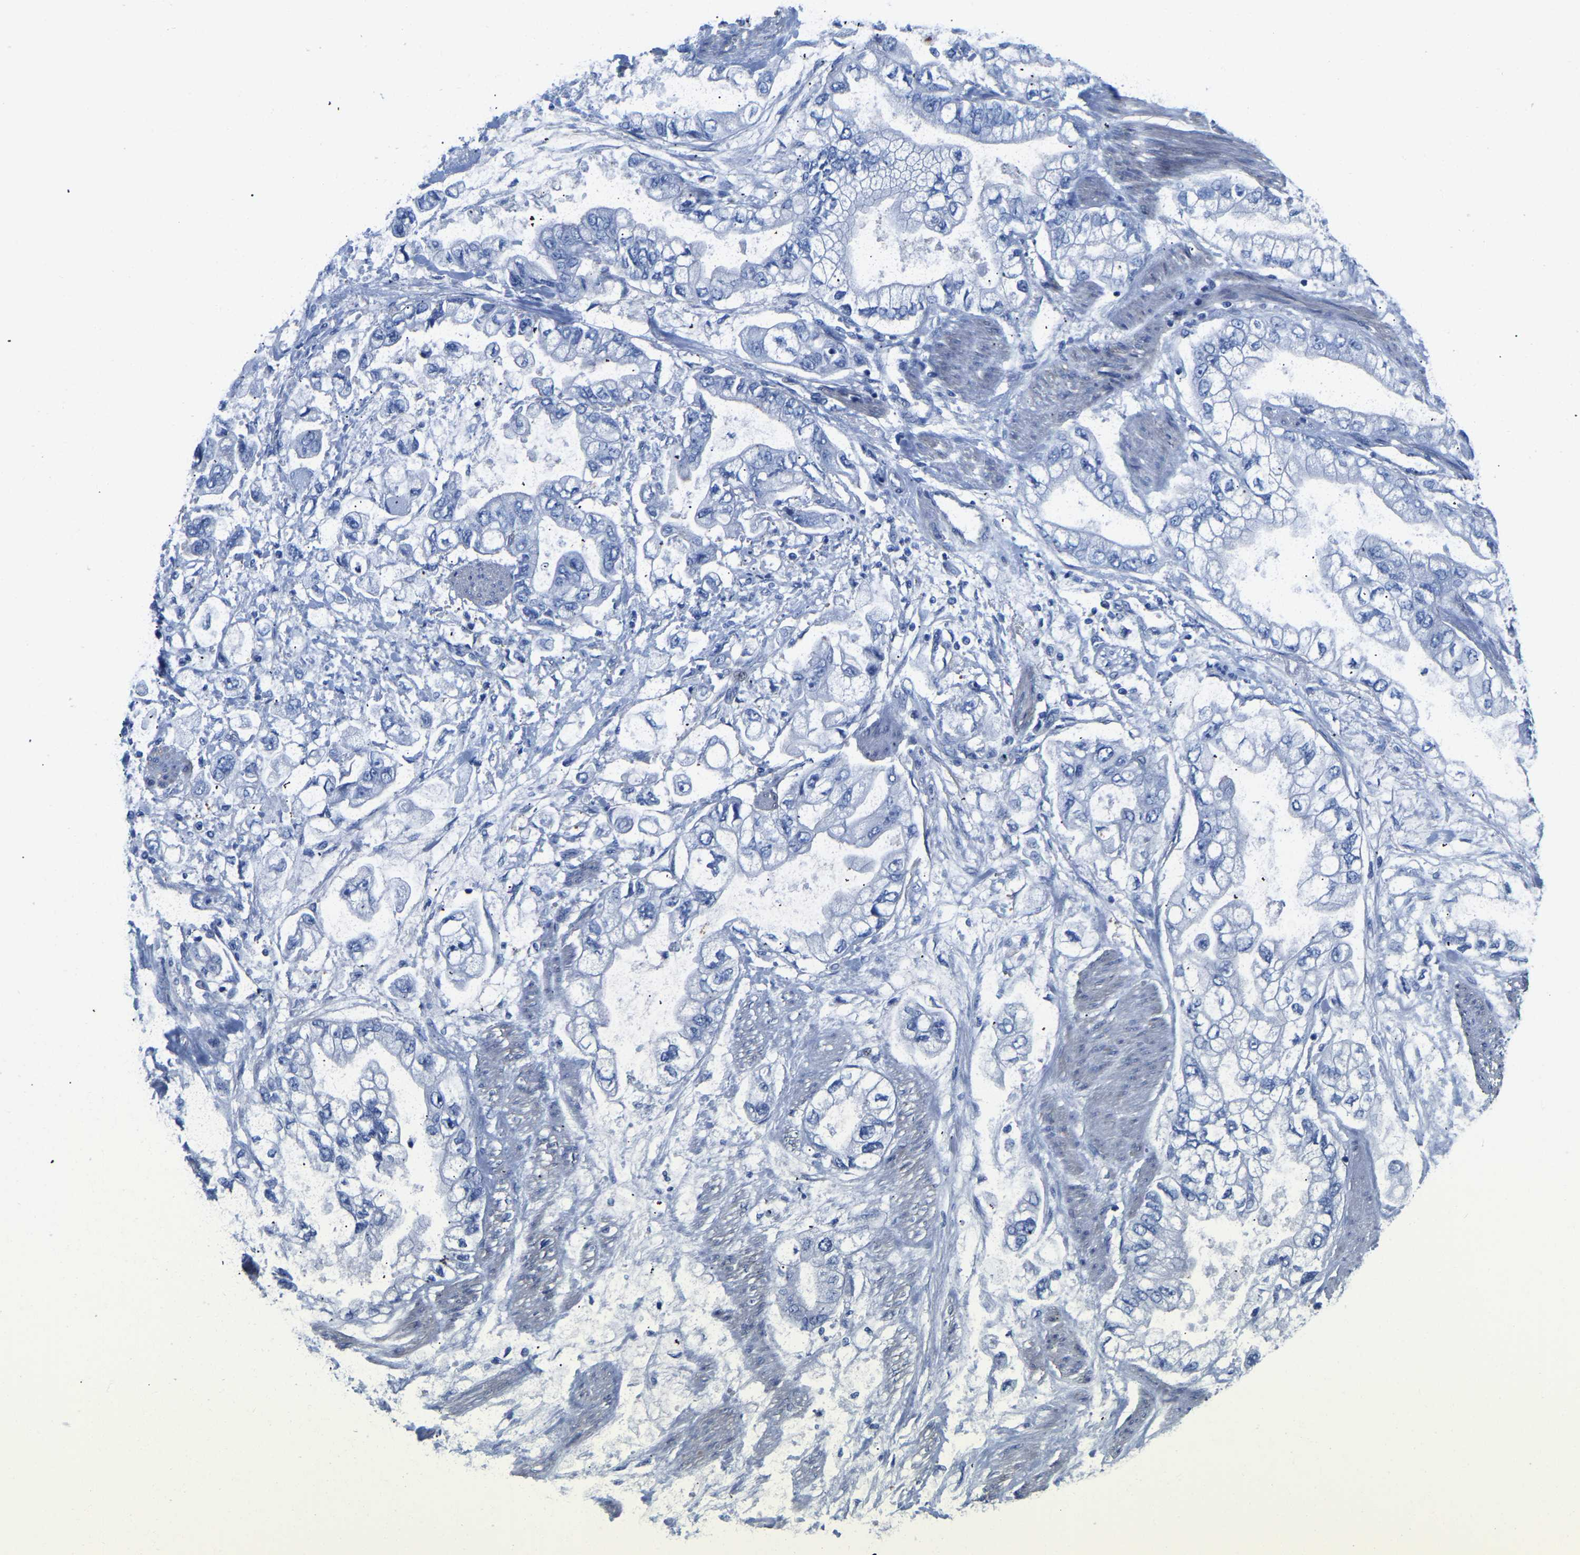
{"staining": {"intensity": "negative", "quantity": "none", "location": "none"}, "tissue": "stomach cancer", "cell_type": "Tumor cells", "image_type": "cancer", "snomed": [{"axis": "morphology", "description": "Normal tissue, NOS"}, {"axis": "morphology", "description": "Adenocarcinoma, NOS"}, {"axis": "topography", "description": "Stomach"}], "caption": "This is a histopathology image of IHC staining of stomach cancer (adenocarcinoma), which shows no positivity in tumor cells. (Brightfield microscopy of DAB (3,3'-diaminobenzidine) immunohistochemistry (IHC) at high magnification).", "gene": "UPK3A", "patient": {"sex": "male", "age": 62}}